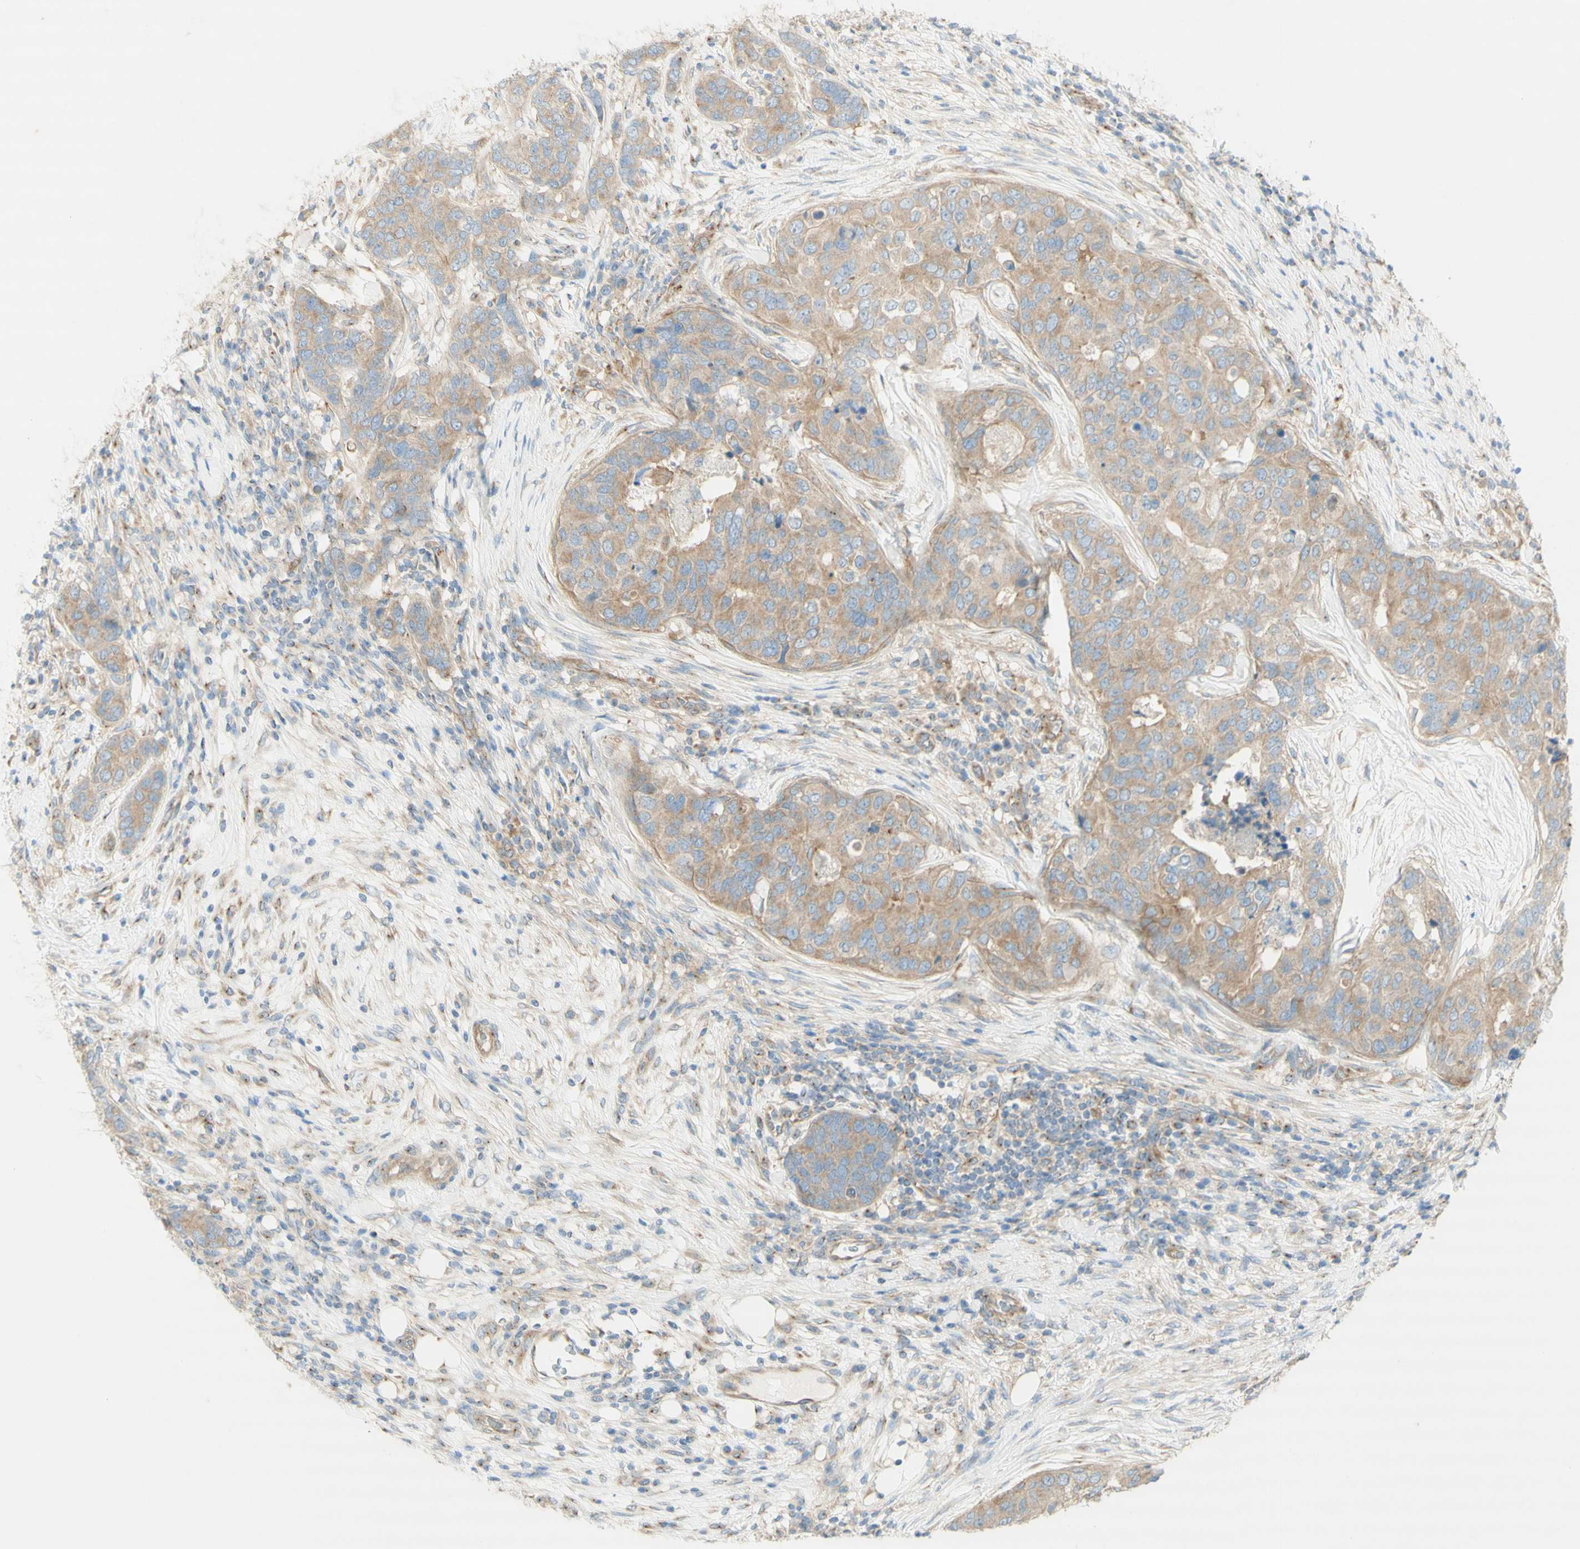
{"staining": {"intensity": "weak", "quantity": "25%-75%", "location": "cytoplasmic/membranous"}, "tissue": "breast cancer", "cell_type": "Tumor cells", "image_type": "cancer", "snomed": [{"axis": "morphology", "description": "Lobular carcinoma"}, {"axis": "topography", "description": "Breast"}], "caption": "IHC (DAB (3,3'-diaminobenzidine)) staining of human breast cancer displays weak cytoplasmic/membranous protein expression in approximately 25%-75% of tumor cells.", "gene": "DYNC1H1", "patient": {"sex": "female", "age": 59}}